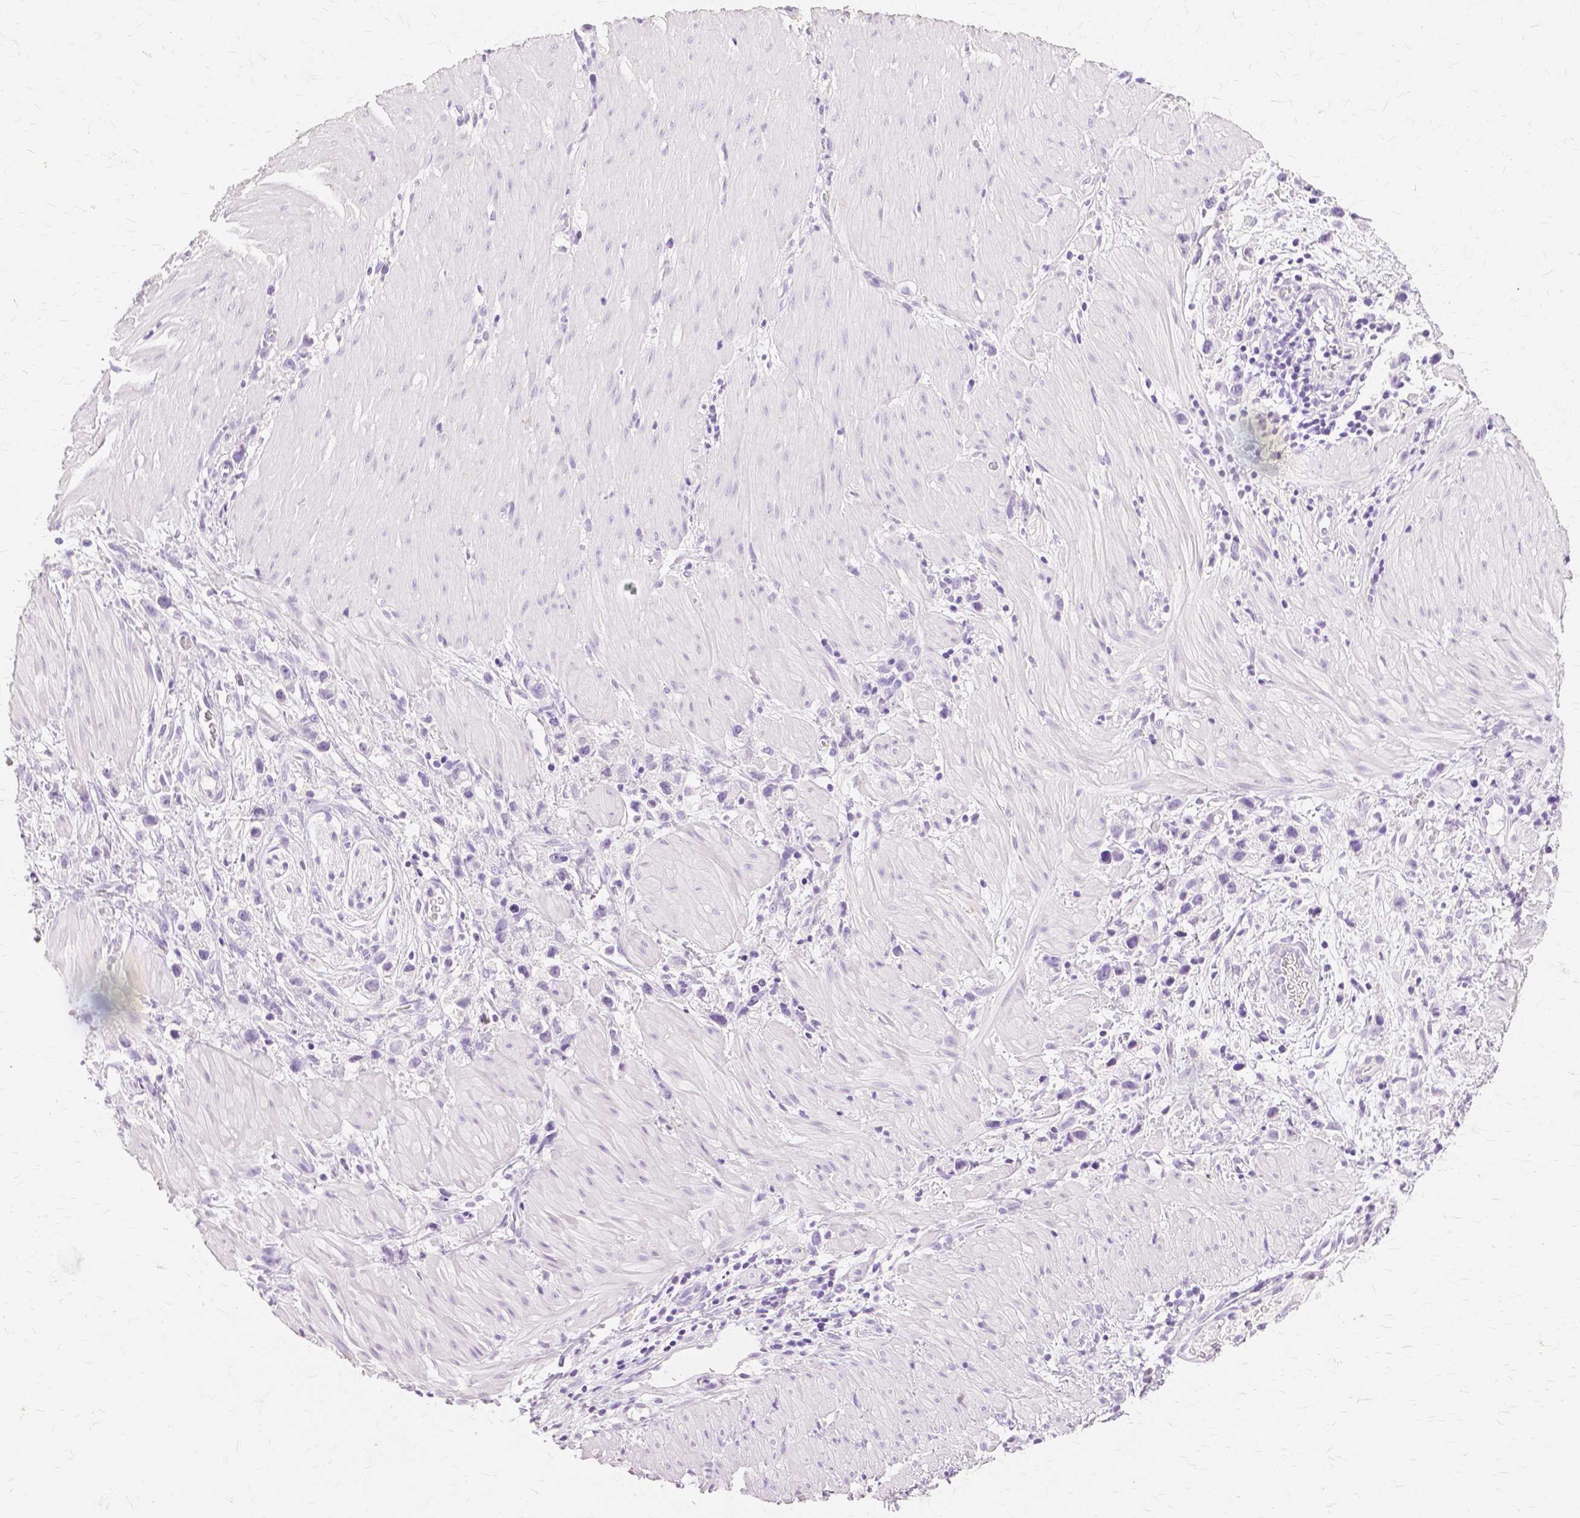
{"staining": {"intensity": "negative", "quantity": "none", "location": "none"}, "tissue": "stomach cancer", "cell_type": "Tumor cells", "image_type": "cancer", "snomed": [{"axis": "morphology", "description": "Adenocarcinoma, NOS"}, {"axis": "topography", "description": "Stomach"}], "caption": "High magnification brightfield microscopy of stomach adenocarcinoma stained with DAB (brown) and counterstained with hematoxylin (blue): tumor cells show no significant positivity.", "gene": "TGM1", "patient": {"sex": "female", "age": 59}}